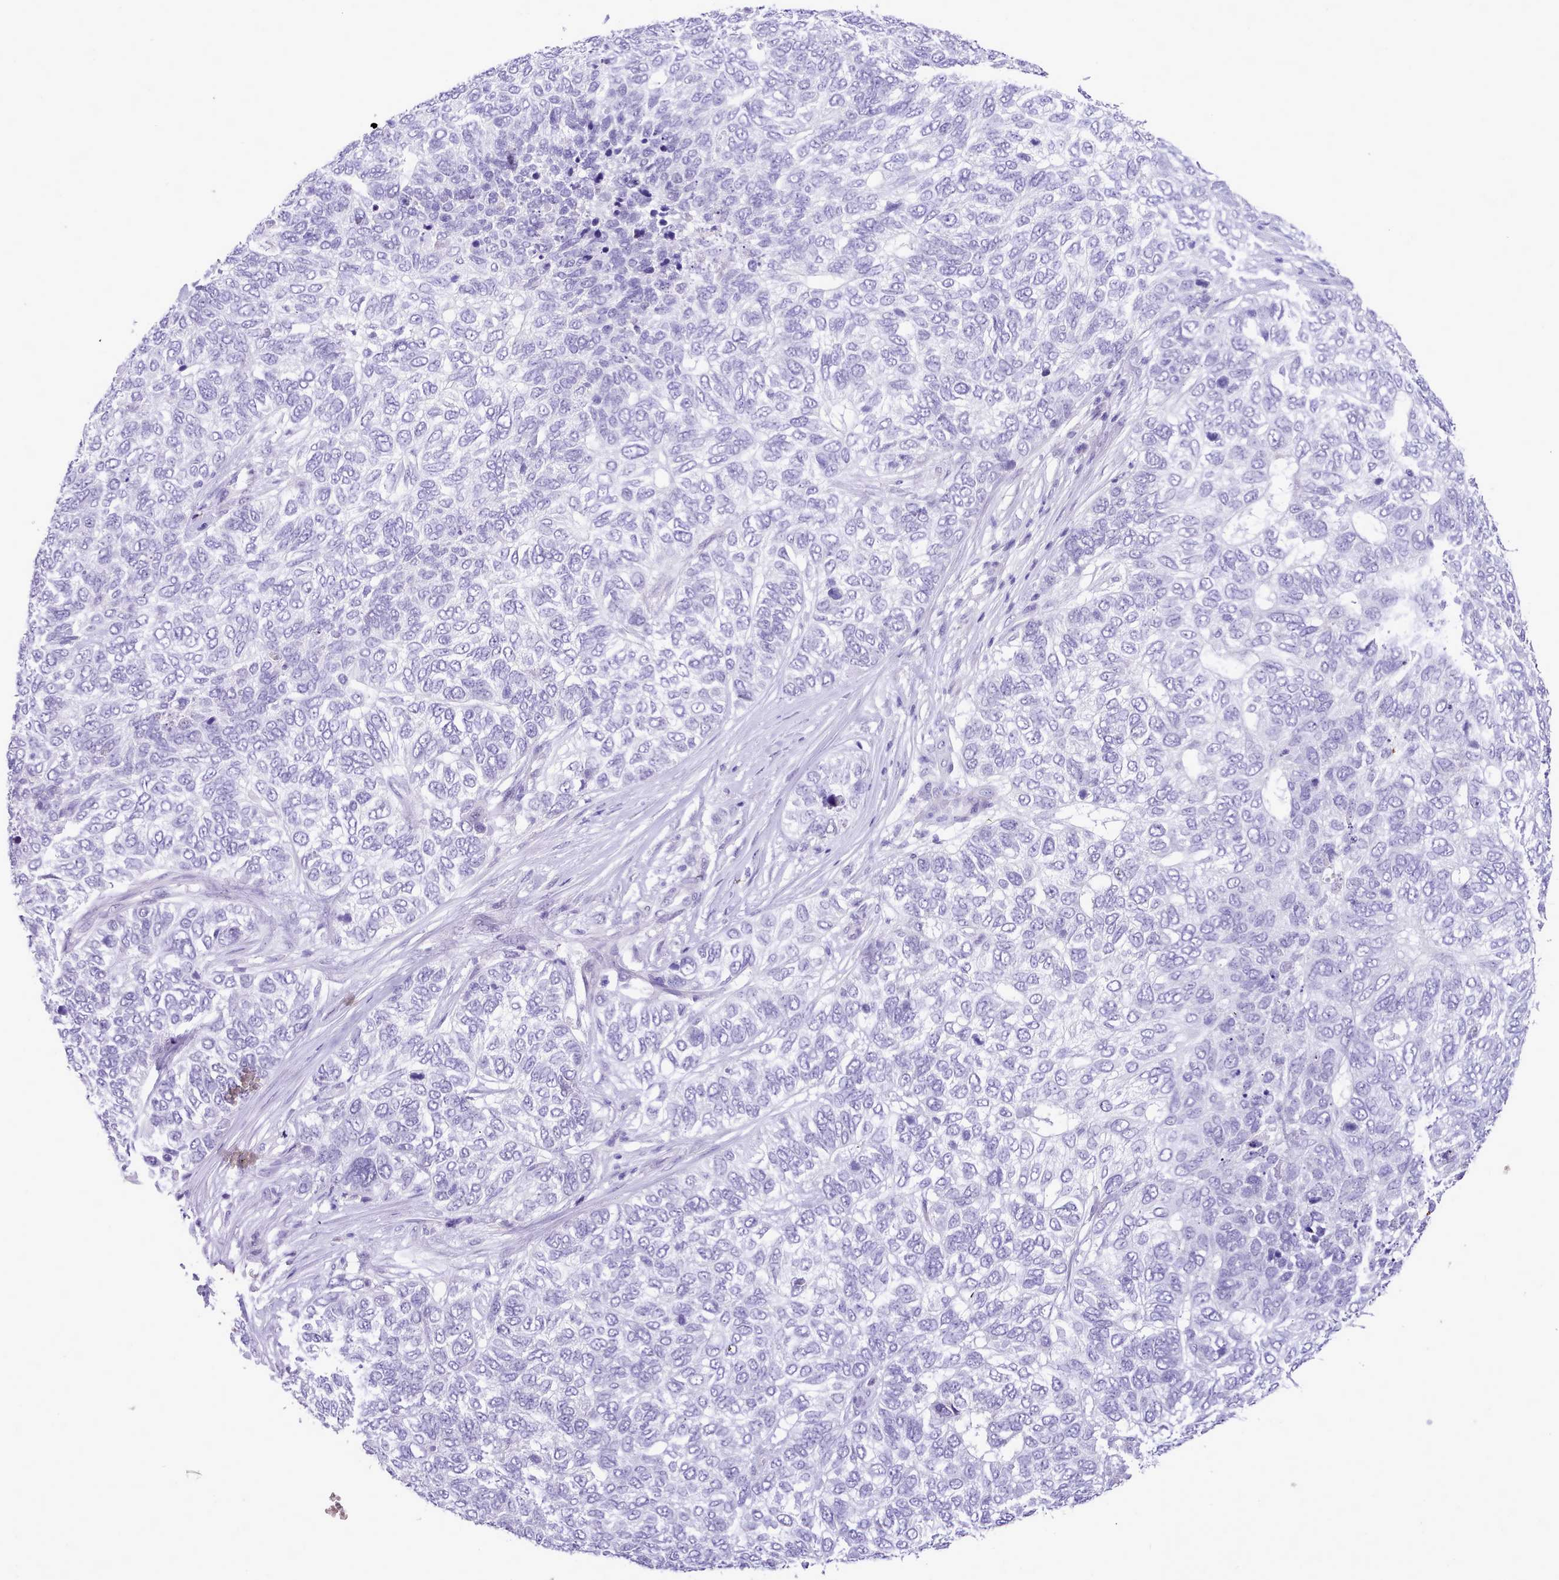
{"staining": {"intensity": "negative", "quantity": "none", "location": "none"}, "tissue": "skin cancer", "cell_type": "Tumor cells", "image_type": "cancer", "snomed": [{"axis": "morphology", "description": "Basal cell carcinoma"}, {"axis": "topography", "description": "Skin"}], "caption": "Skin basal cell carcinoma was stained to show a protein in brown. There is no significant positivity in tumor cells.", "gene": "LRRC37A", "patient": {"sex": "female", "age": 65}}